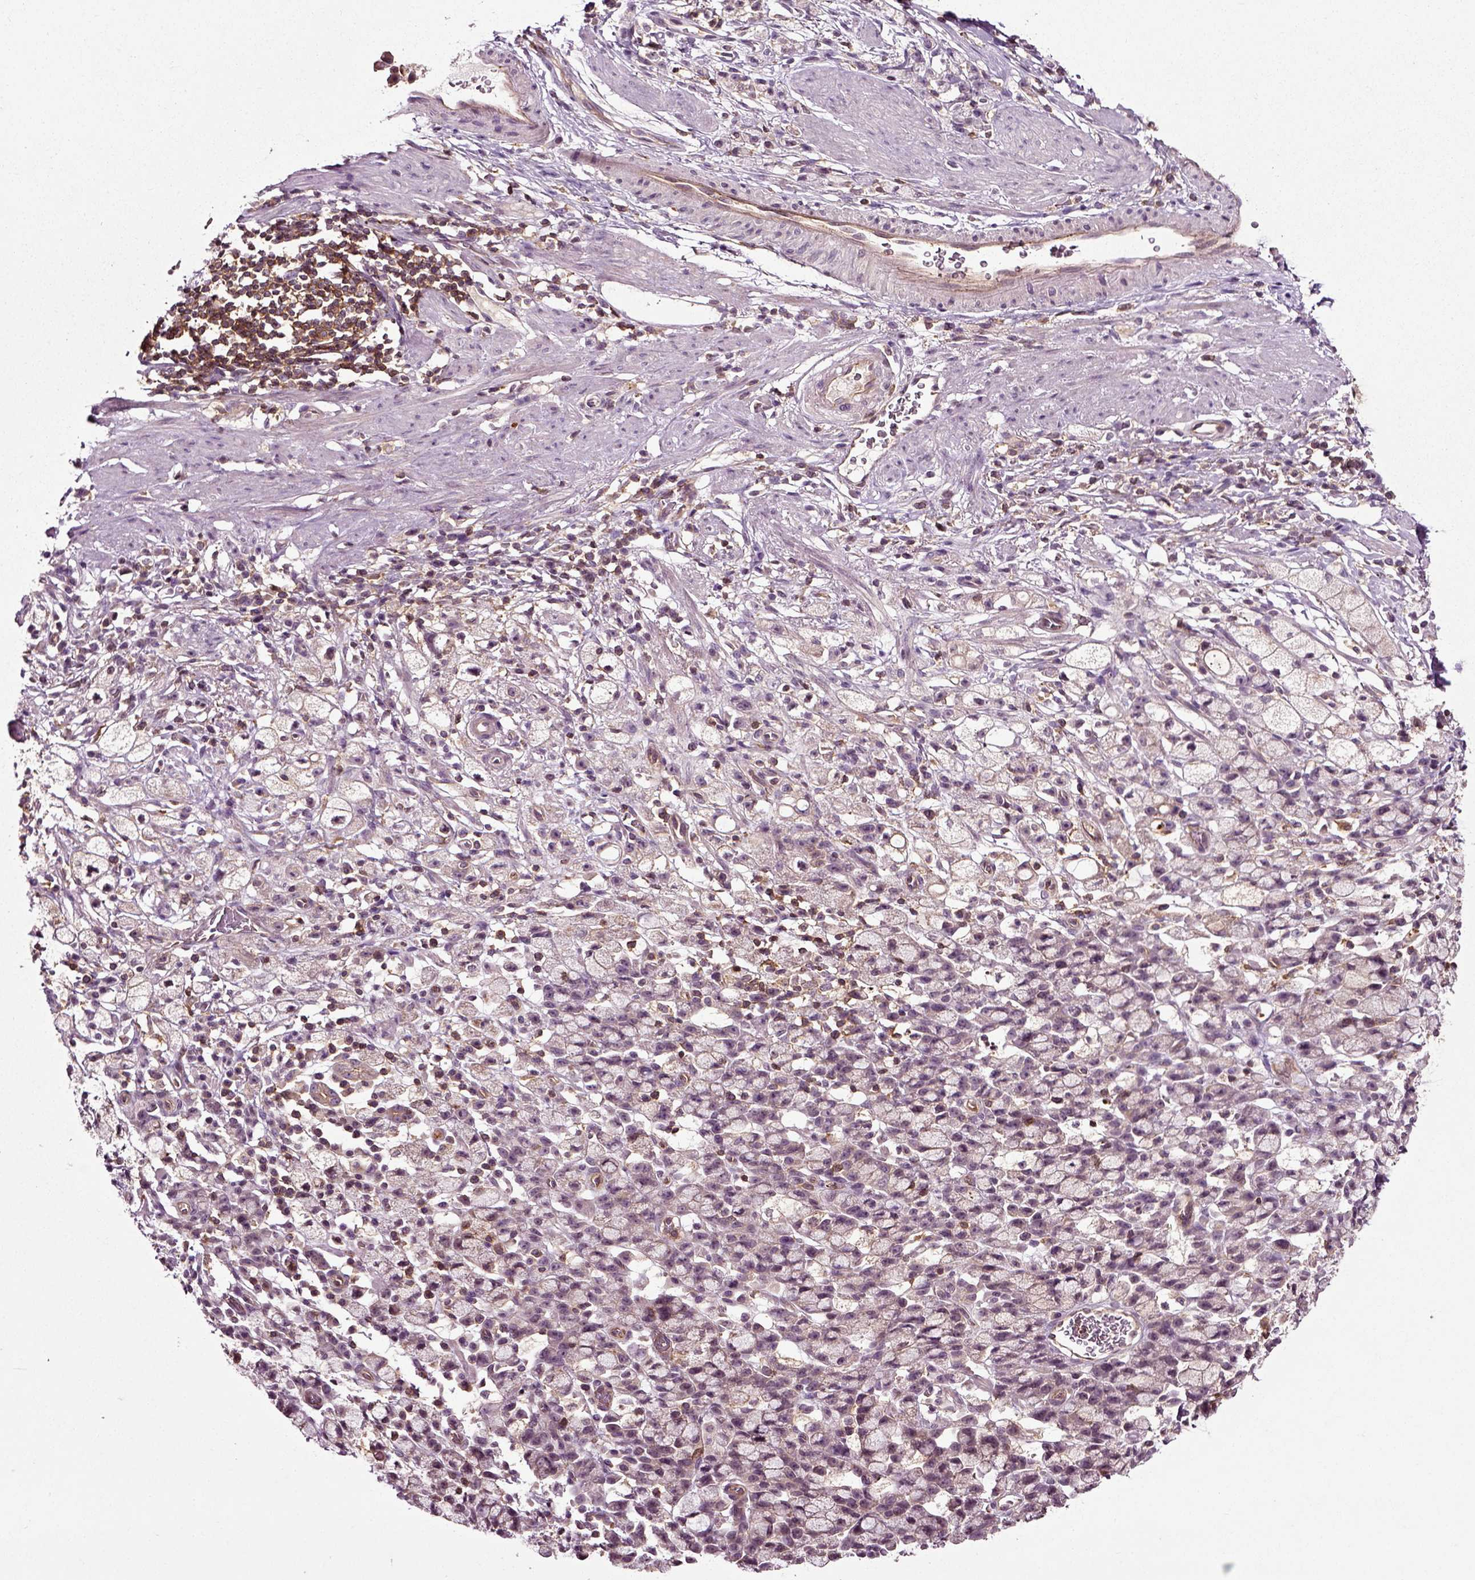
{"staining": {"intensity": "negative", "quantity": "none", "location": "none"}, "tissue": "stomach cancer", "cell_type": "Tumor cells", "image_type": "cancer", "snomed": [{"axis": "morphology", "description": "Adenocarcinoma, NOS"}, {"axis": "topography", "description": "Stomach"}], "caption": "Tumor cells show no significant positivity in stomach adenocarcinoma. (Immunohistochemistry (ihc), brightfield microscopy, high magnification).", "gene": "RHOF", "patient": {"sex": "male", "age": 58}}